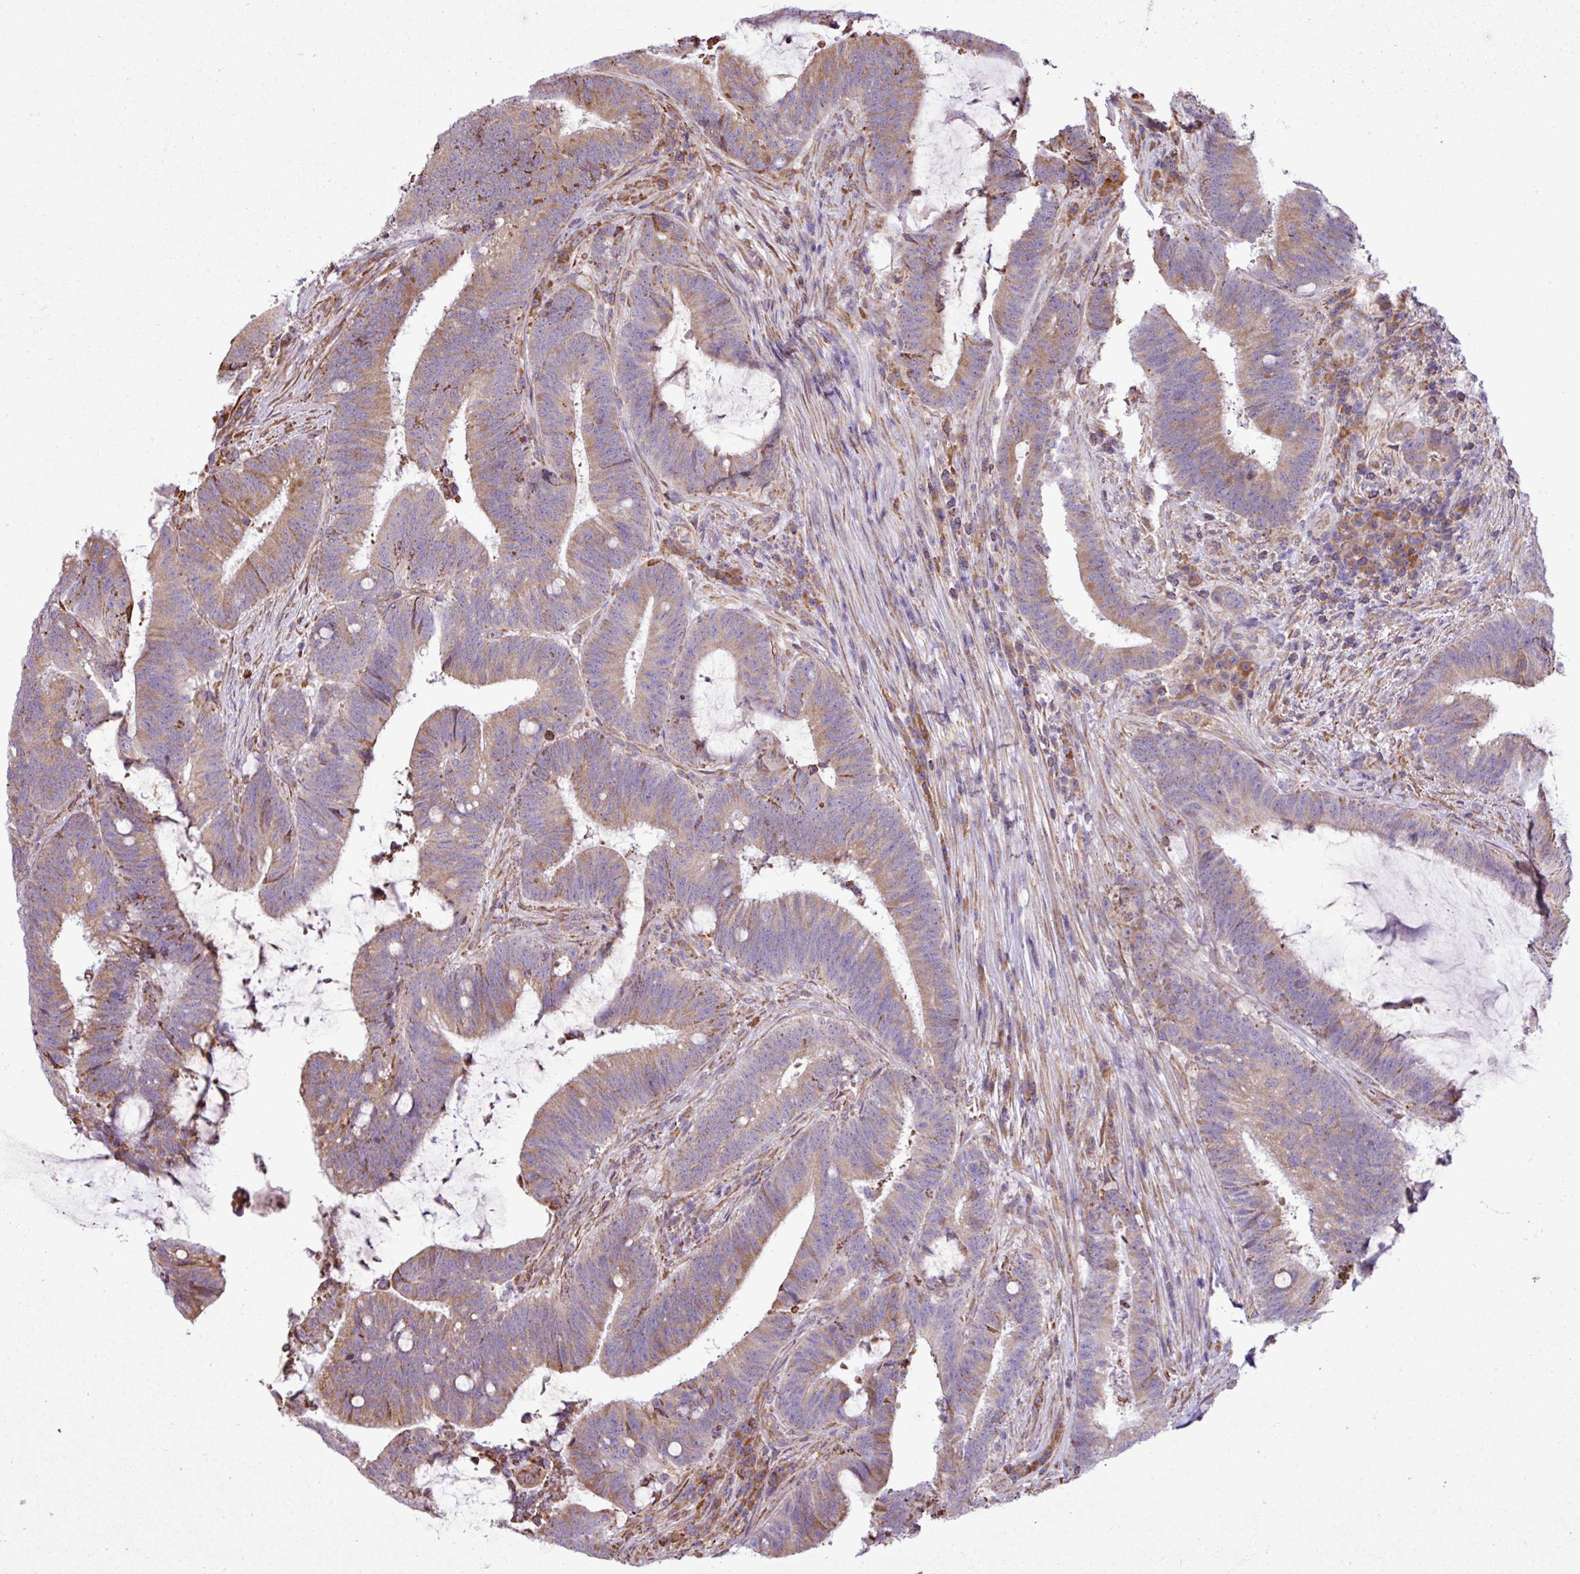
{"staining": {"intensity": "moderate", "quantity": "25%-75%", "location": "cytoplasmic/membranous"}, "tissue": "colorectal cancer", "cell_type": "Tumor cells", "image_type": "cancer", "snomed": [{"axis": "morphology", "description": "Adenocarcinoma, NOS"}, {"axis": "topography", "description": "Colon"}], "caption": "A brown stain shows moderate cytoplasmic/membranous expression of a protein in colorectal cancer (adenocarcinoma) tumor cells.", "gene": "ZSCAN5A", "patient": {"sex": "female", "age": 43}}